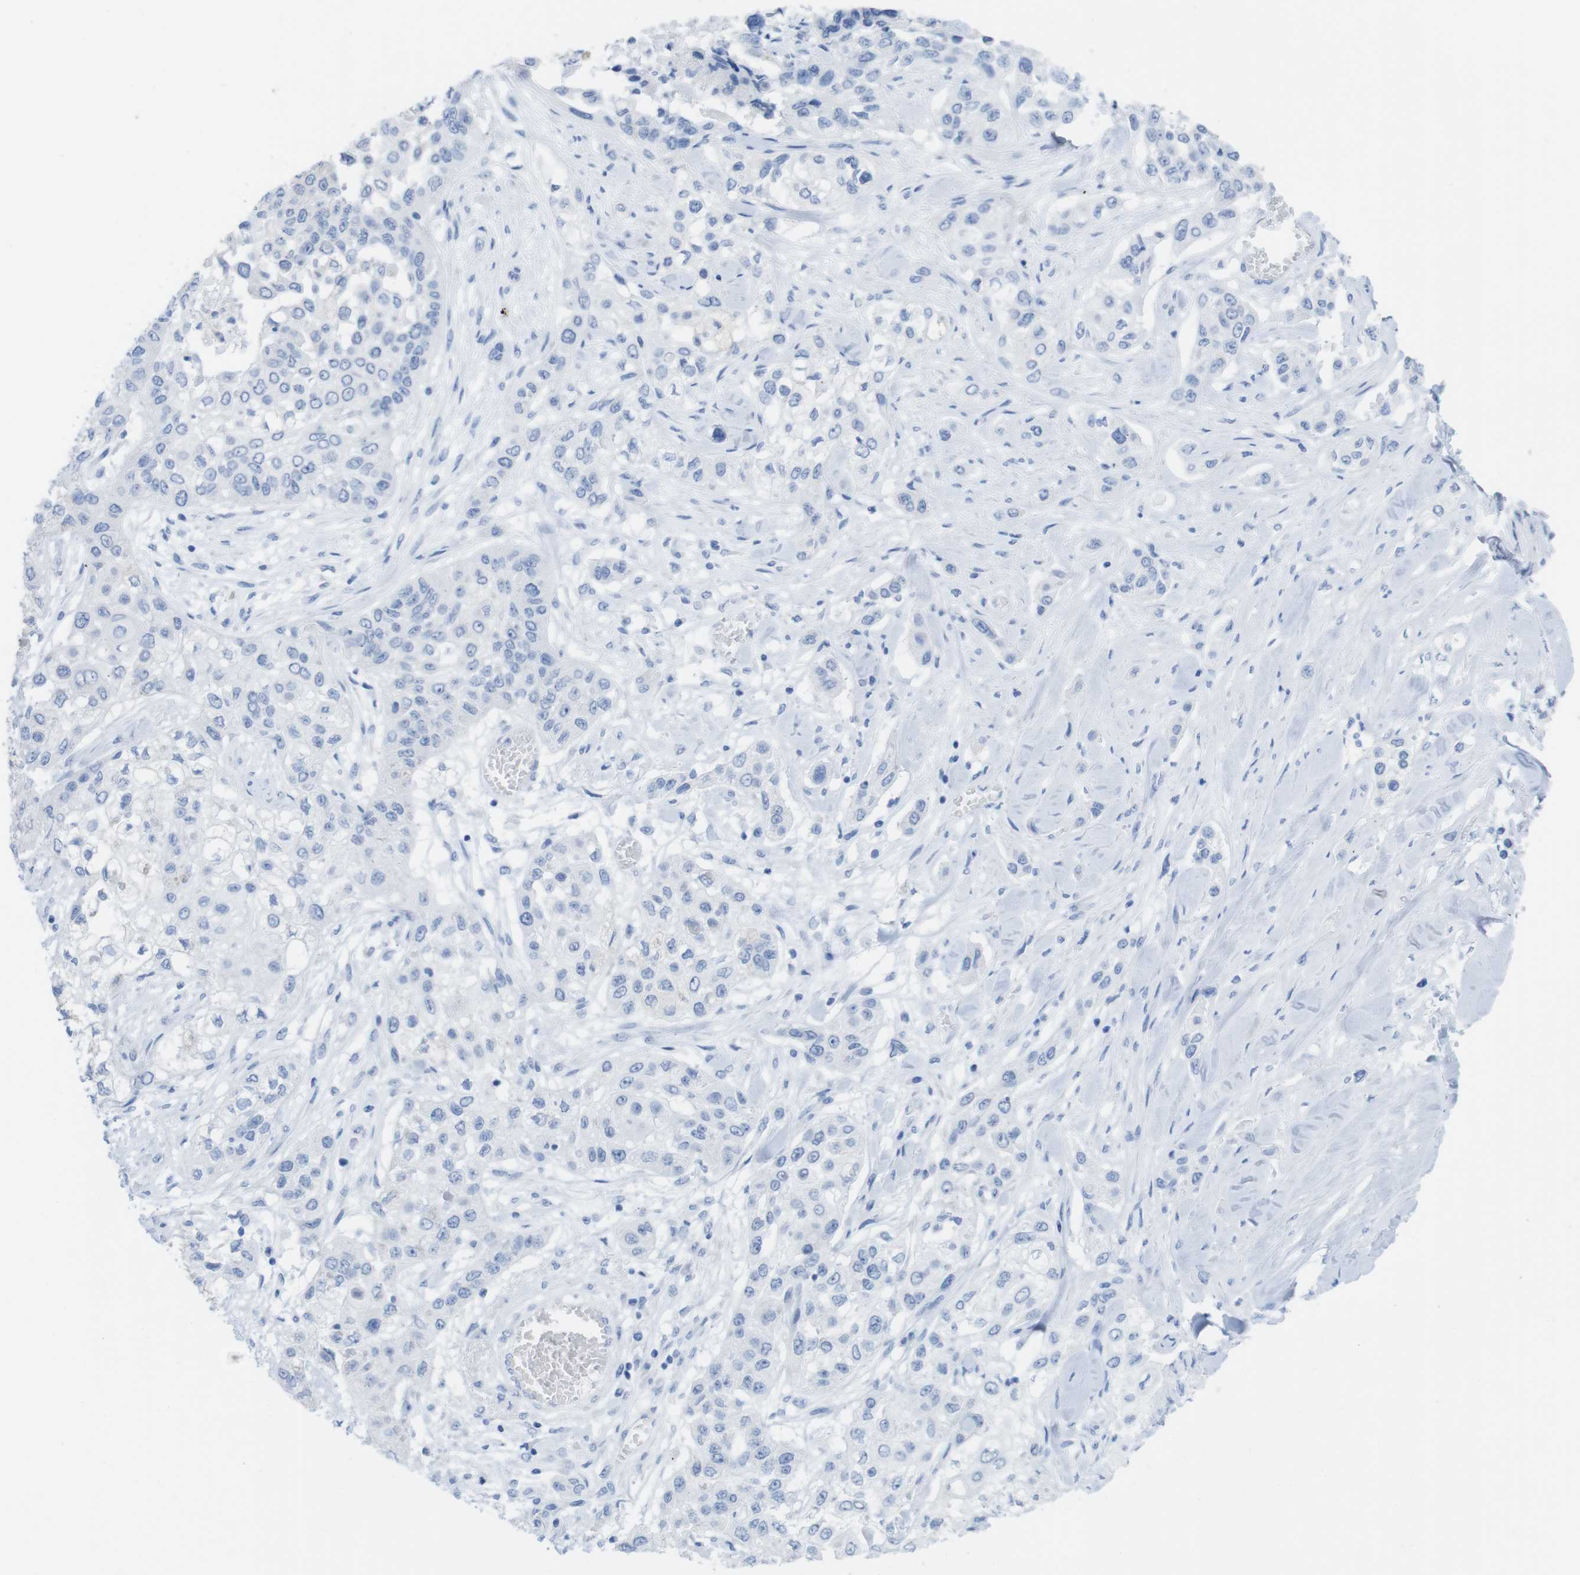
{"staining": {"intensity": "negative", "quantity": "none", "location": "none"}, "tissue": "lung cancer", "cell_type": "Tumor cells", "image_type": "cancer", "snomed": [{"axis": "morphology", "description": "Squamous cell carcinoma, NOS"}, {"axis": "topography", "description": "Lung"}], "caption": "IHC image of human lung cancer (squamous cell carcinoma) stained for a protein (brown), which shows no expression in tumor cells.", "gene": "MYH7", "patient": {"sex": "male", "age": 71}}